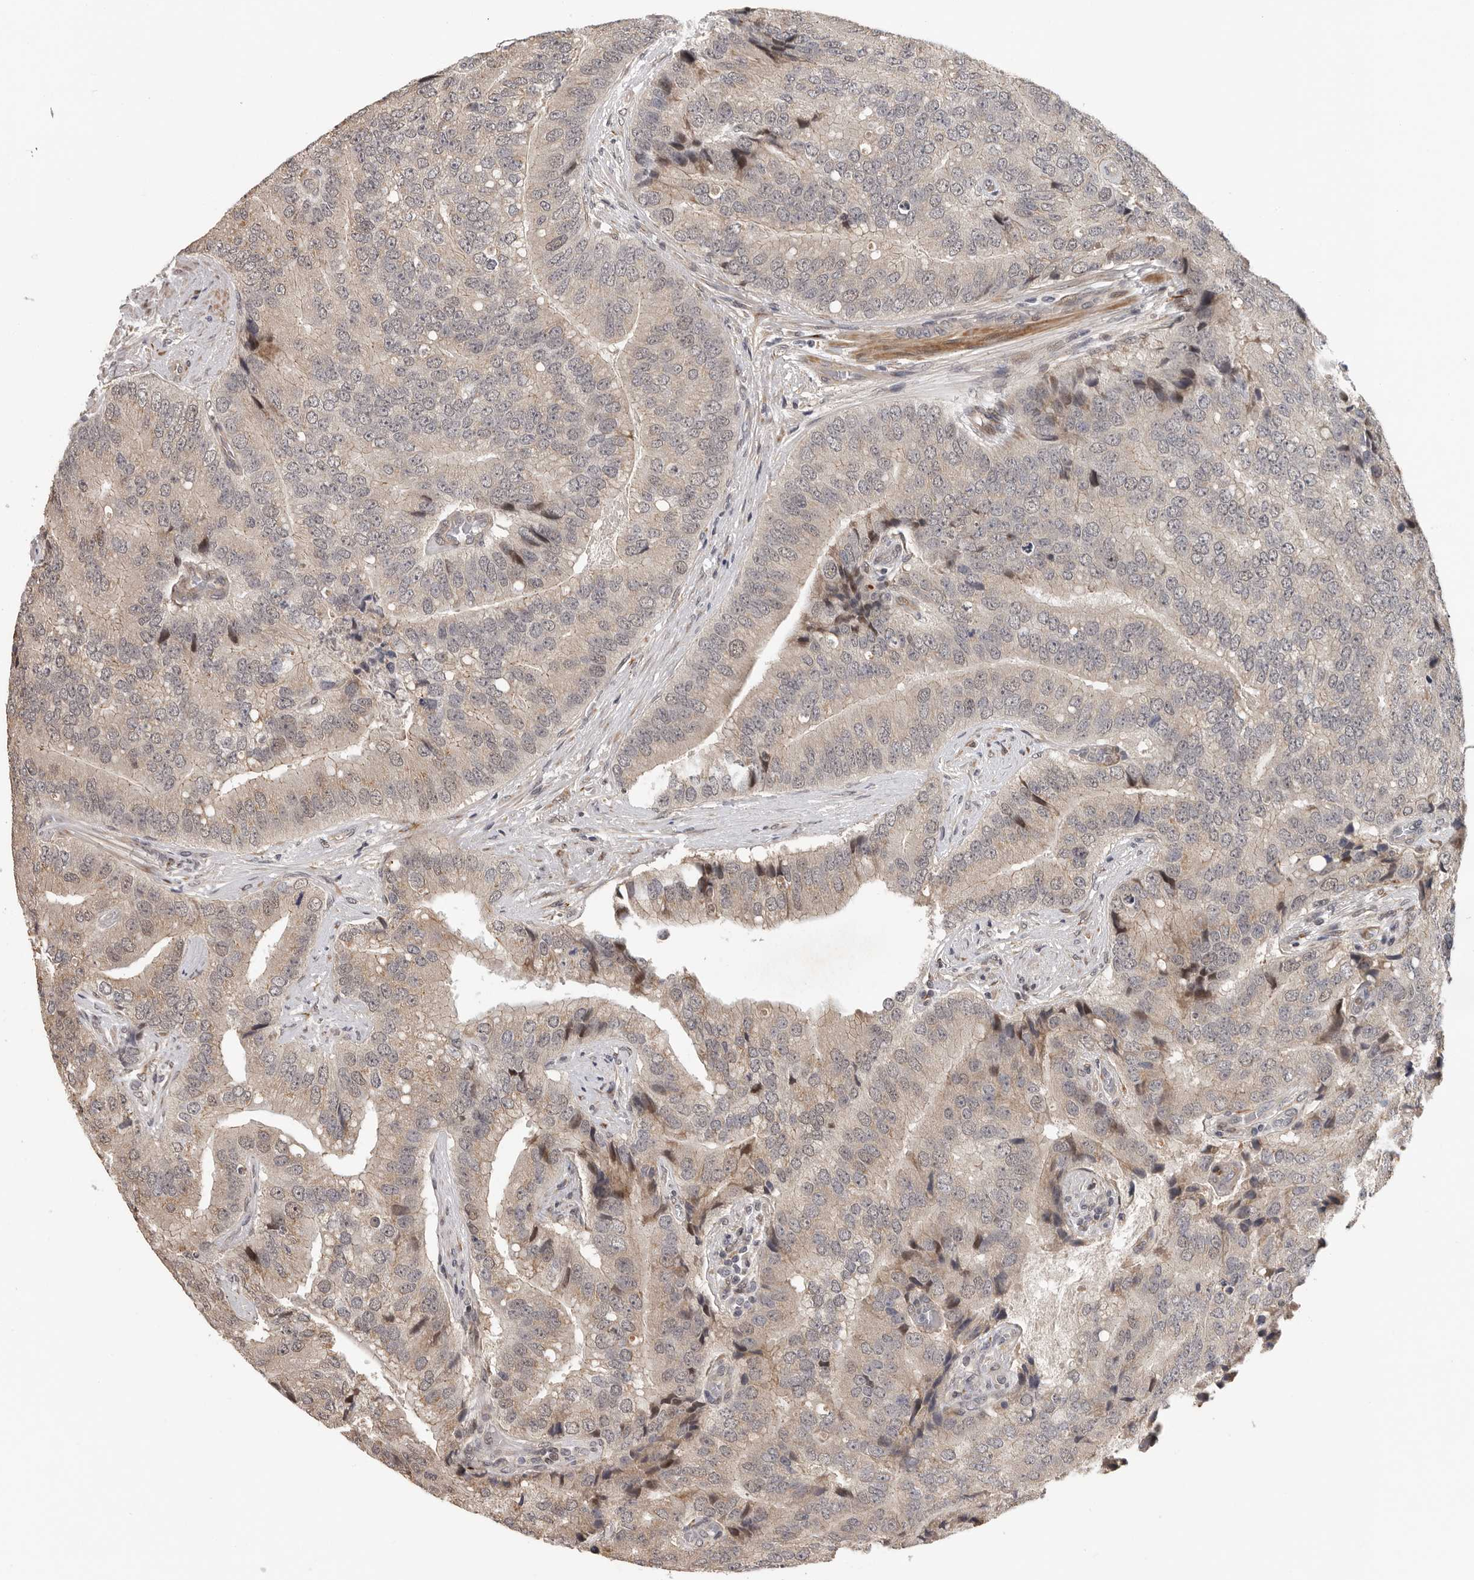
{"staining": {"intensity": "weak", "quantity": "25%-75%", "location": "cytoplasmic/membranous,nuclear"}, "tissue": "prostate cancer", "cell_type": "Tumor cells", "image_type": "cancer", "snomed": [{"axis": "morphology", "description": "Adenocarcinoma, High grade"}, {"axis": "topography", "description": "Prostate"}], "caption": "IHC photomicrograph of neoplastic tissue: prostate cancer stained using immunohistochemistry (IHC) demonstrates low levels of weak protein expression localized specifically in the cytoplasmic/membranous and nuclear of tumor cells, appearing as a cytoplasmic/membranous and nuclear brown color.", "gene": "HENMT1", "patient": {"sex": "male", "age": 70}}